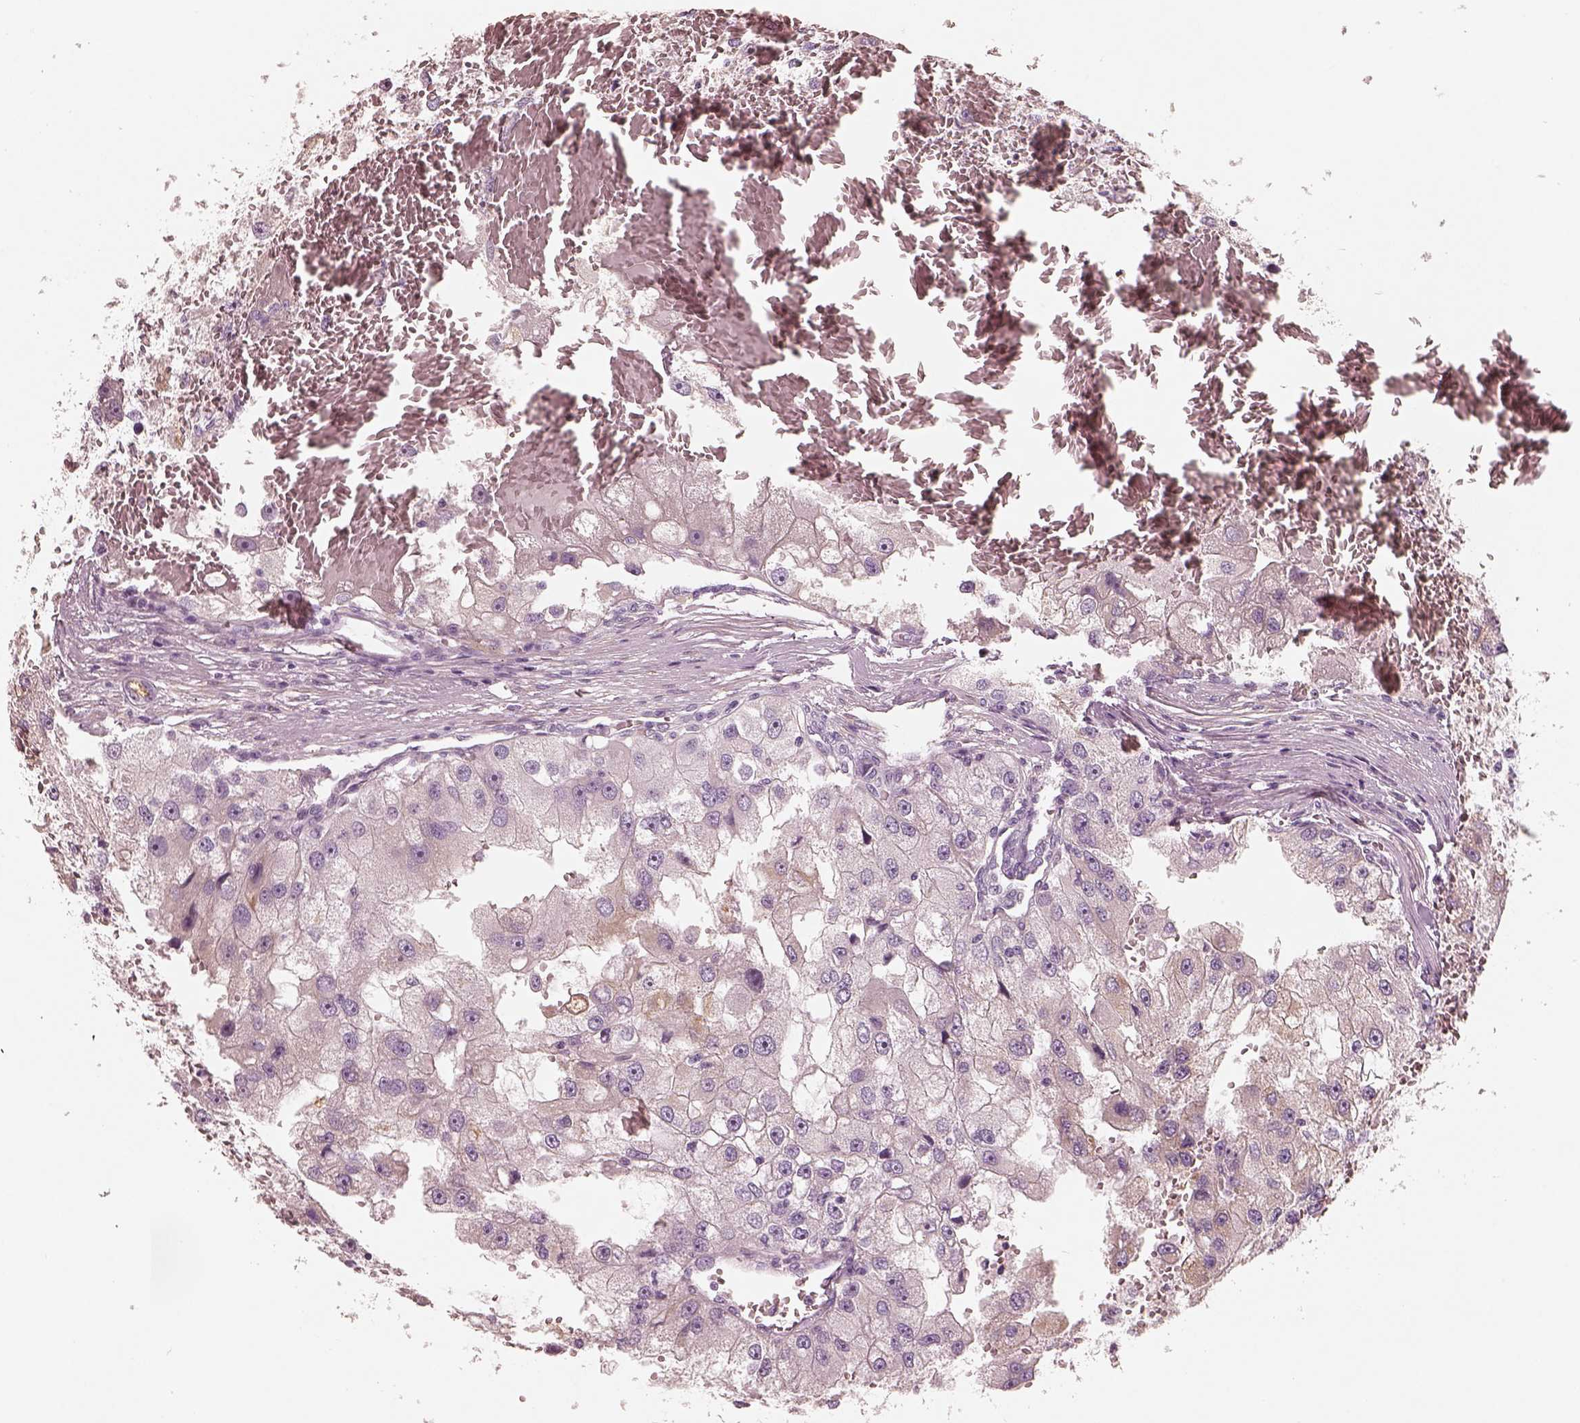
{"staining": {"intensity": "negative", "quantity": "none", "location": "none"}, "tissue": "renal cancer", "cell_type": "Tumor cells", "image_type": "cancer", "snomed": [{"axis": "morphology", "description": "Adenocarcinoma, NOS"}, {"axis": "topography", "description": "Kidney"}], "caption": "Renal cancer (adenocarcinoma) was stained to show a protein in brown. There is no significant staining in tumor cells.", "gene": "RS1", "patient": {"sex": "male", "age": 63}}